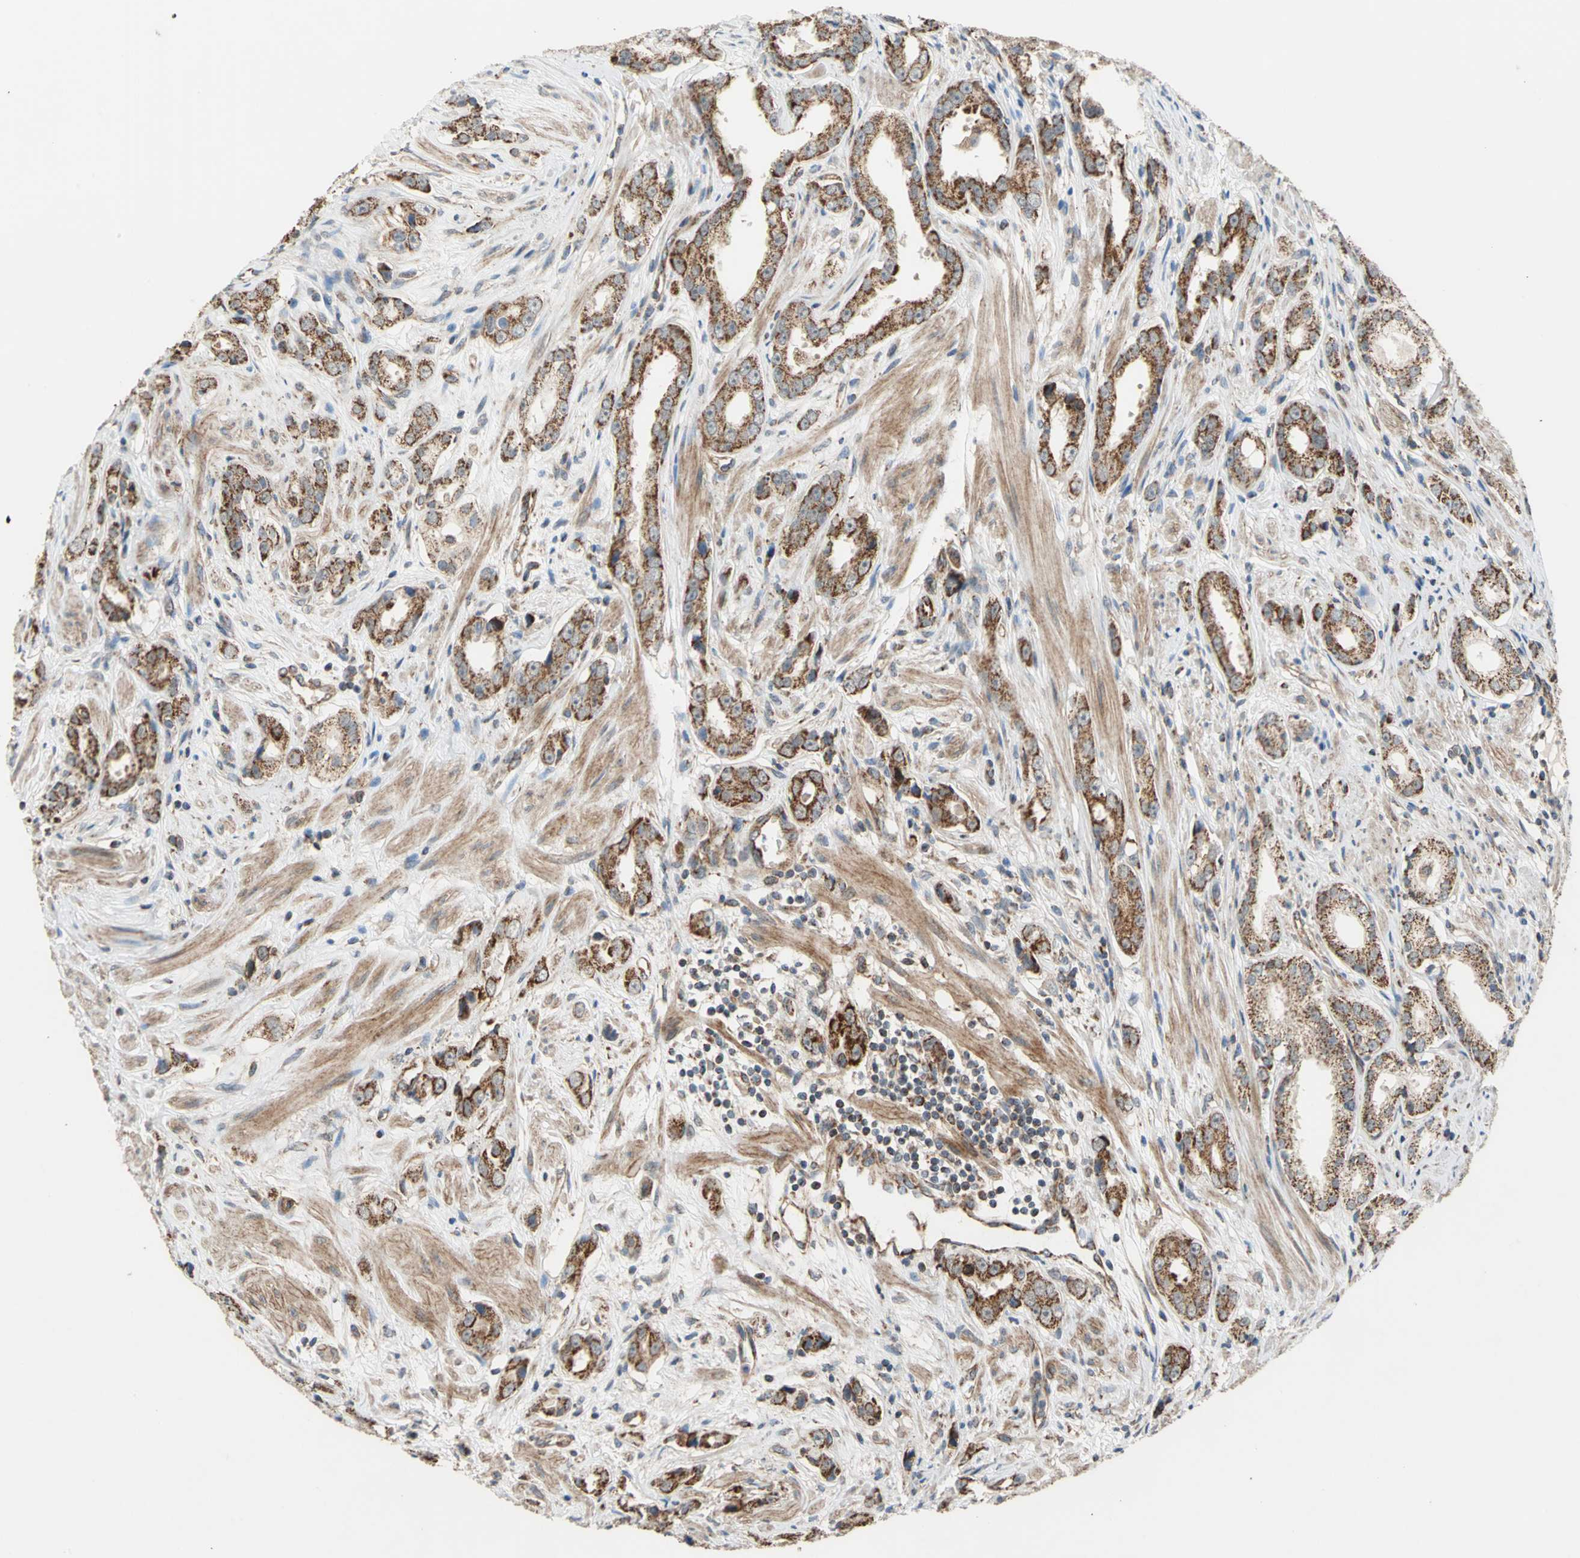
{"staining": {"intensity": "strong", "quantity": ">75%", "location": "cytoplasmic/membranous"}, "tissue": "prostate cancer", "cell_type": "Tumor cells", "image_type": "cancer", "snomed": [{"axis": "morphology", "description": "Adenocarcinoma, Medium grade"}, {"axis": "topography", "description": "Prostate"}], "caption": "The micrograph exhibits immunohistochemical staining of medium-grade adenocarcinoma (prostate). There is strong cytoplasmic/membranous positivity is identified in approximately >75% of tumor cells. (Brightfield microscopy of DAB IHC at high magnification).", "gene": "MRPS22", "patient": {"sex": "male", "age": 53}}